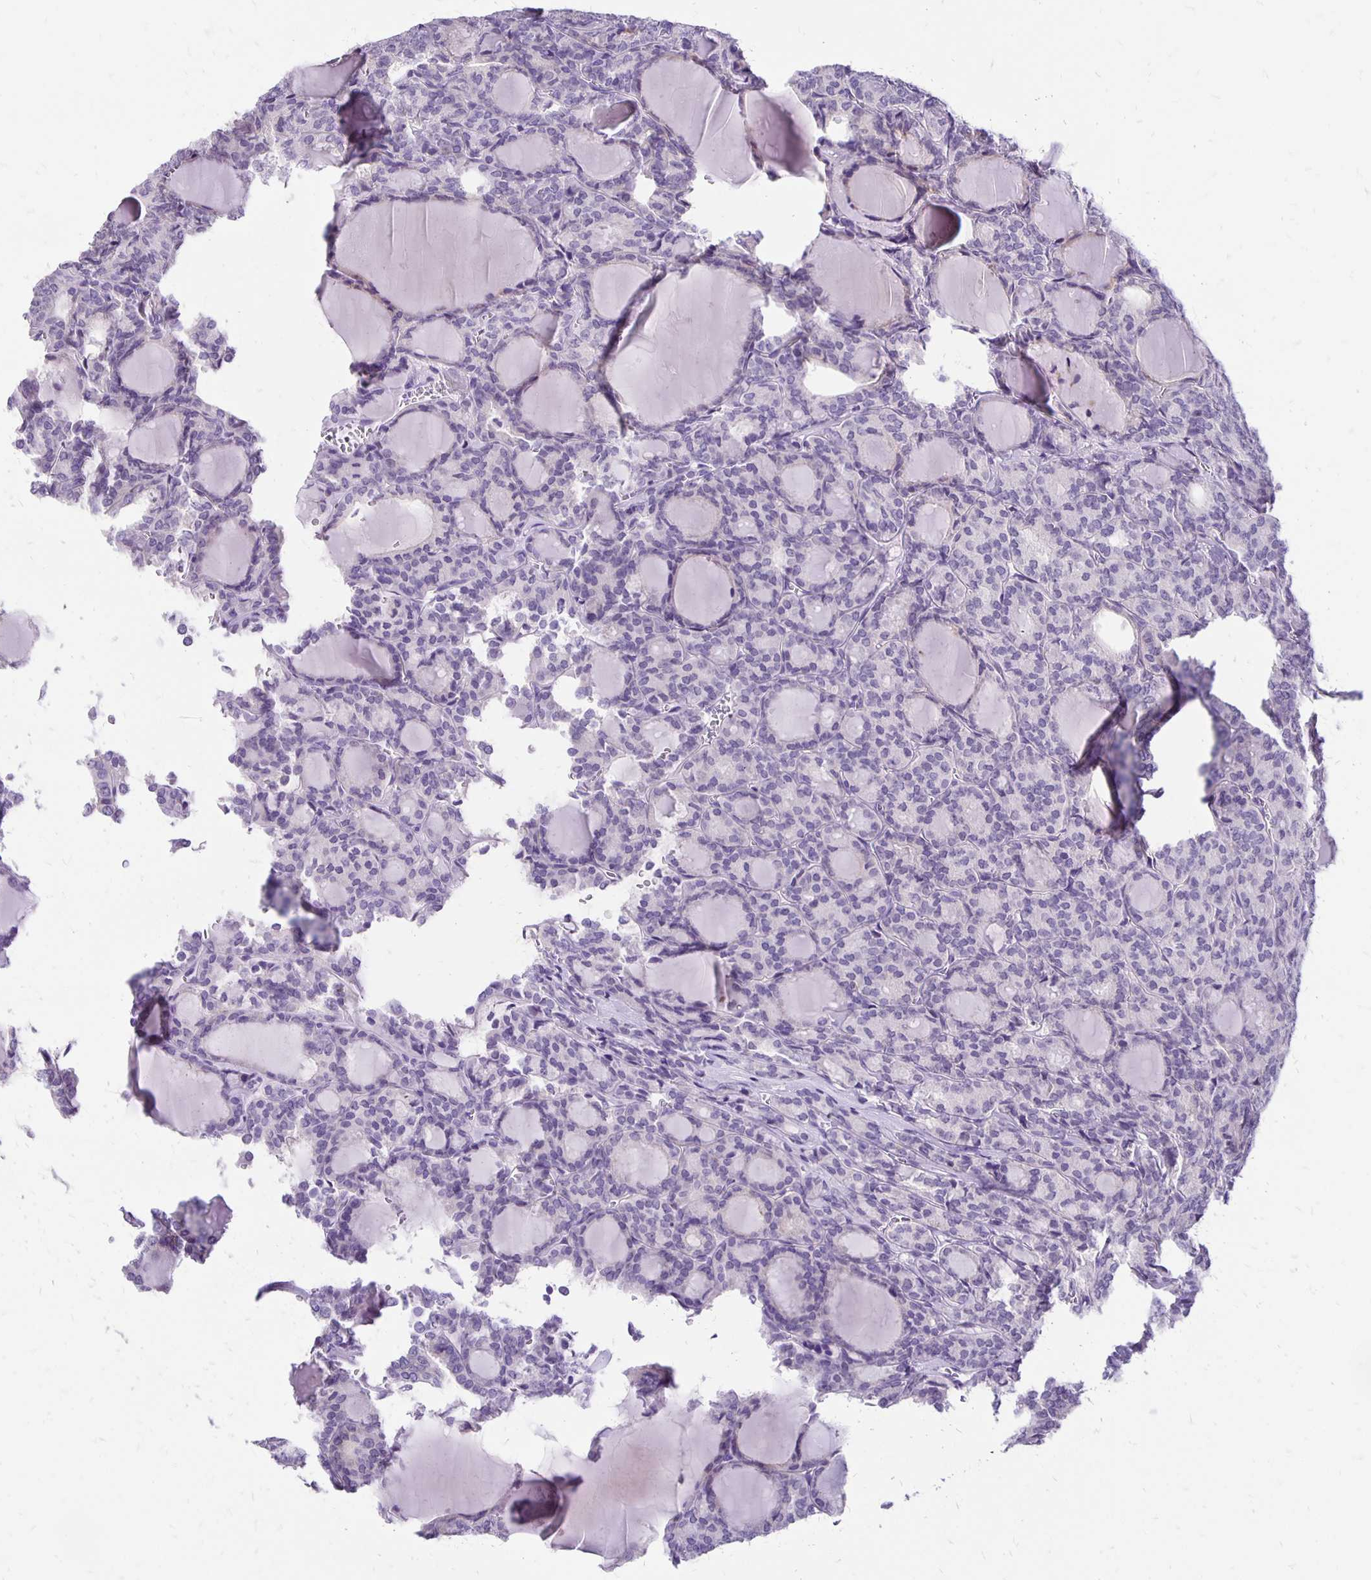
{"staining": {"intensity": "negative", "quantity": "none", "location": "none"}, "tissue": "thyroid cancer", "cell_type": "Tumor cells", "image_type": "cancer", "snomed": [{"axis": "morphology", "description": "Follicular adenoma carcinoma, NOS"}, {"axis": "topography", "description": "Thyroid gland"}], "caption": "An image of human thyroid follicular adenoma carcinoma is negative for staining in tumor cells.", "gene": "ANKRD45", "patient": {"sex": "male", "age": 74}}